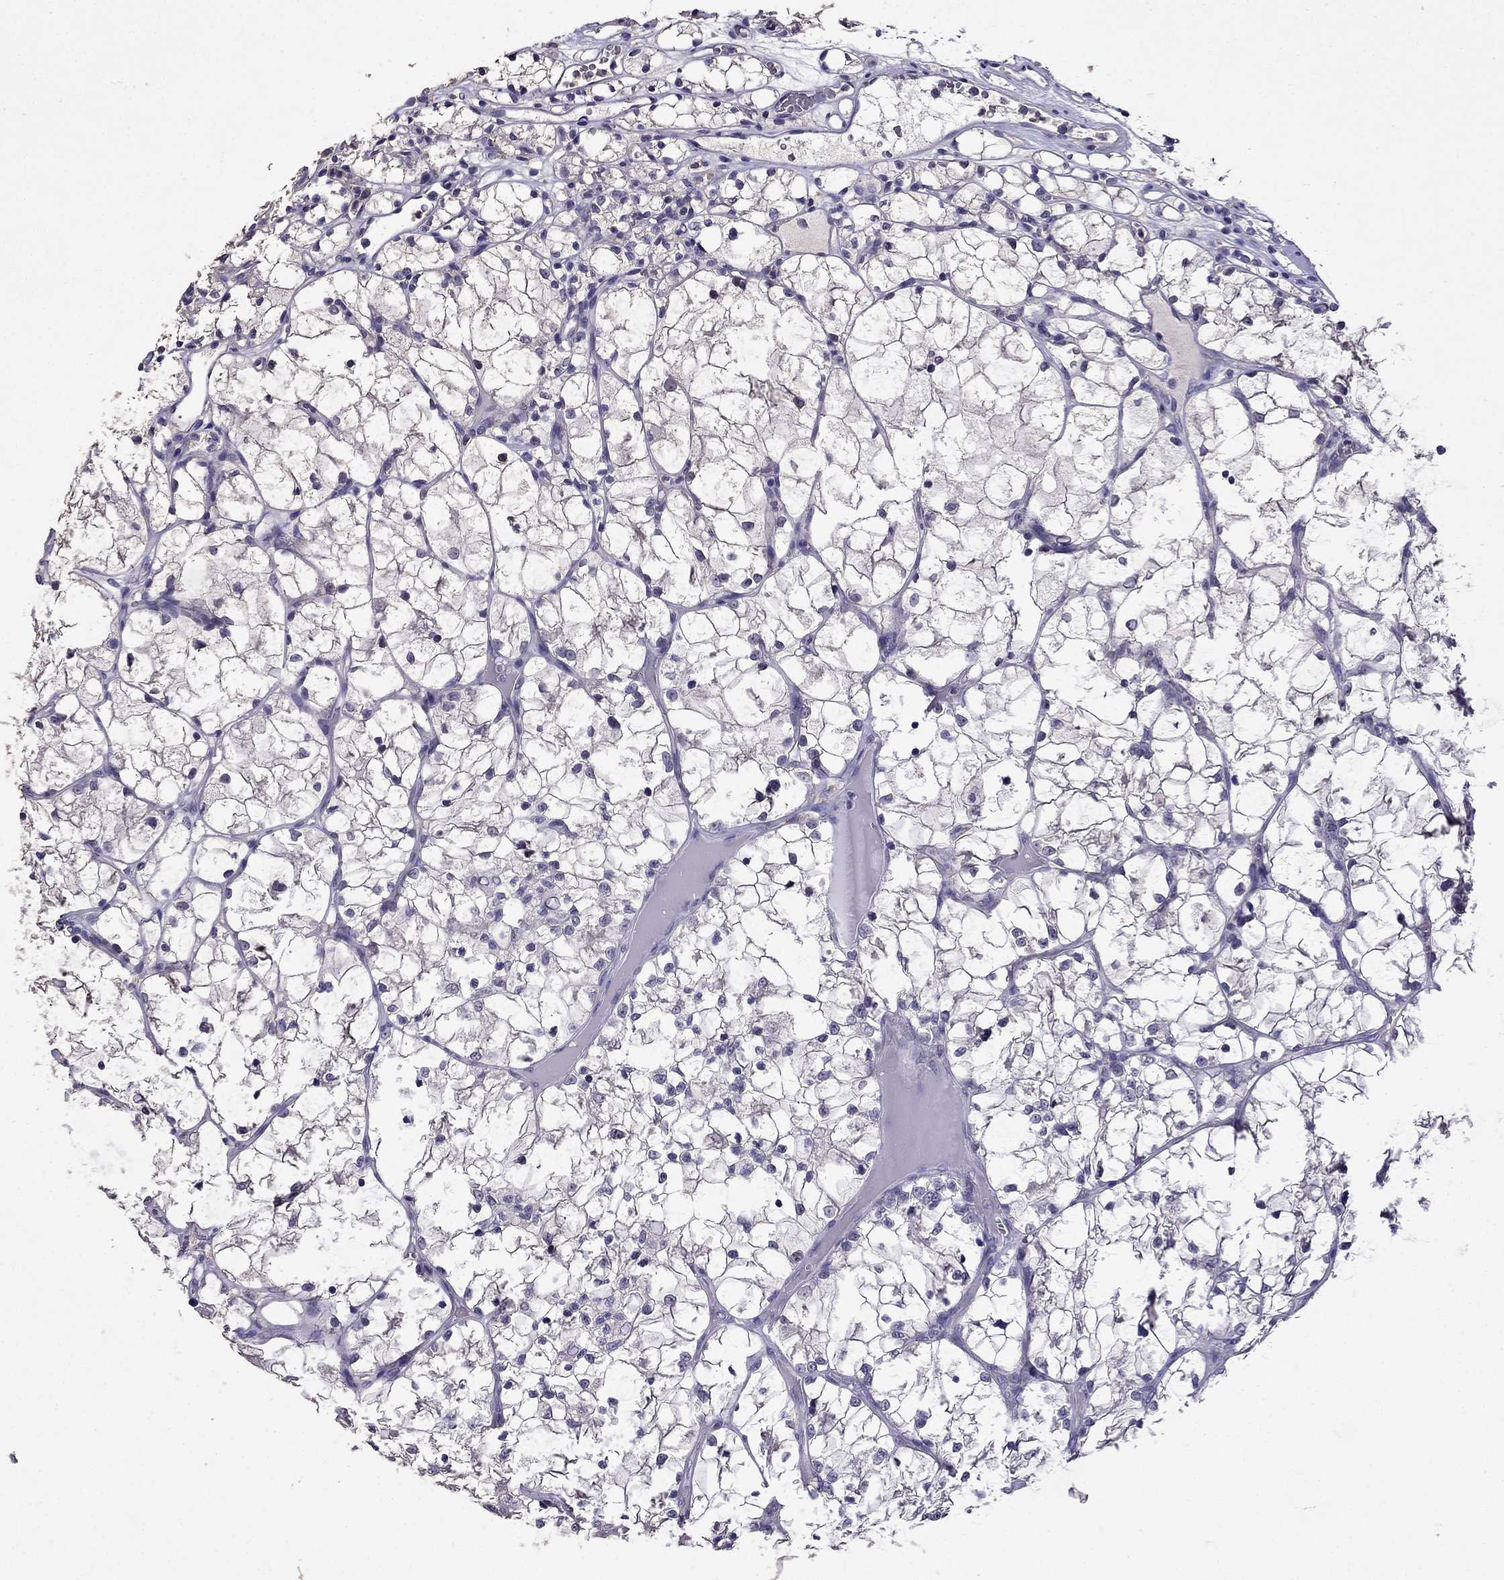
{"staining": {"intensity": "negative", "quantity": "none", "location": "none"}, "tissue": "renal cancer", "cell_type": "Tumor cells", "image_type": "cancer", "snomed": [{"axis": "morphology", "description": "Adenocarcinoma, NOS"}, {"axis": "topography", "description": "Kidney"}], "caption": "Tumor cells are negative for protein expression in human renal cancer (adenocarcinoma). (DAB IHC visualized using brightfield microscopy, high magnification).", "gene": "NKX3-1", "patient": {"sex": "female", "age": 69}}